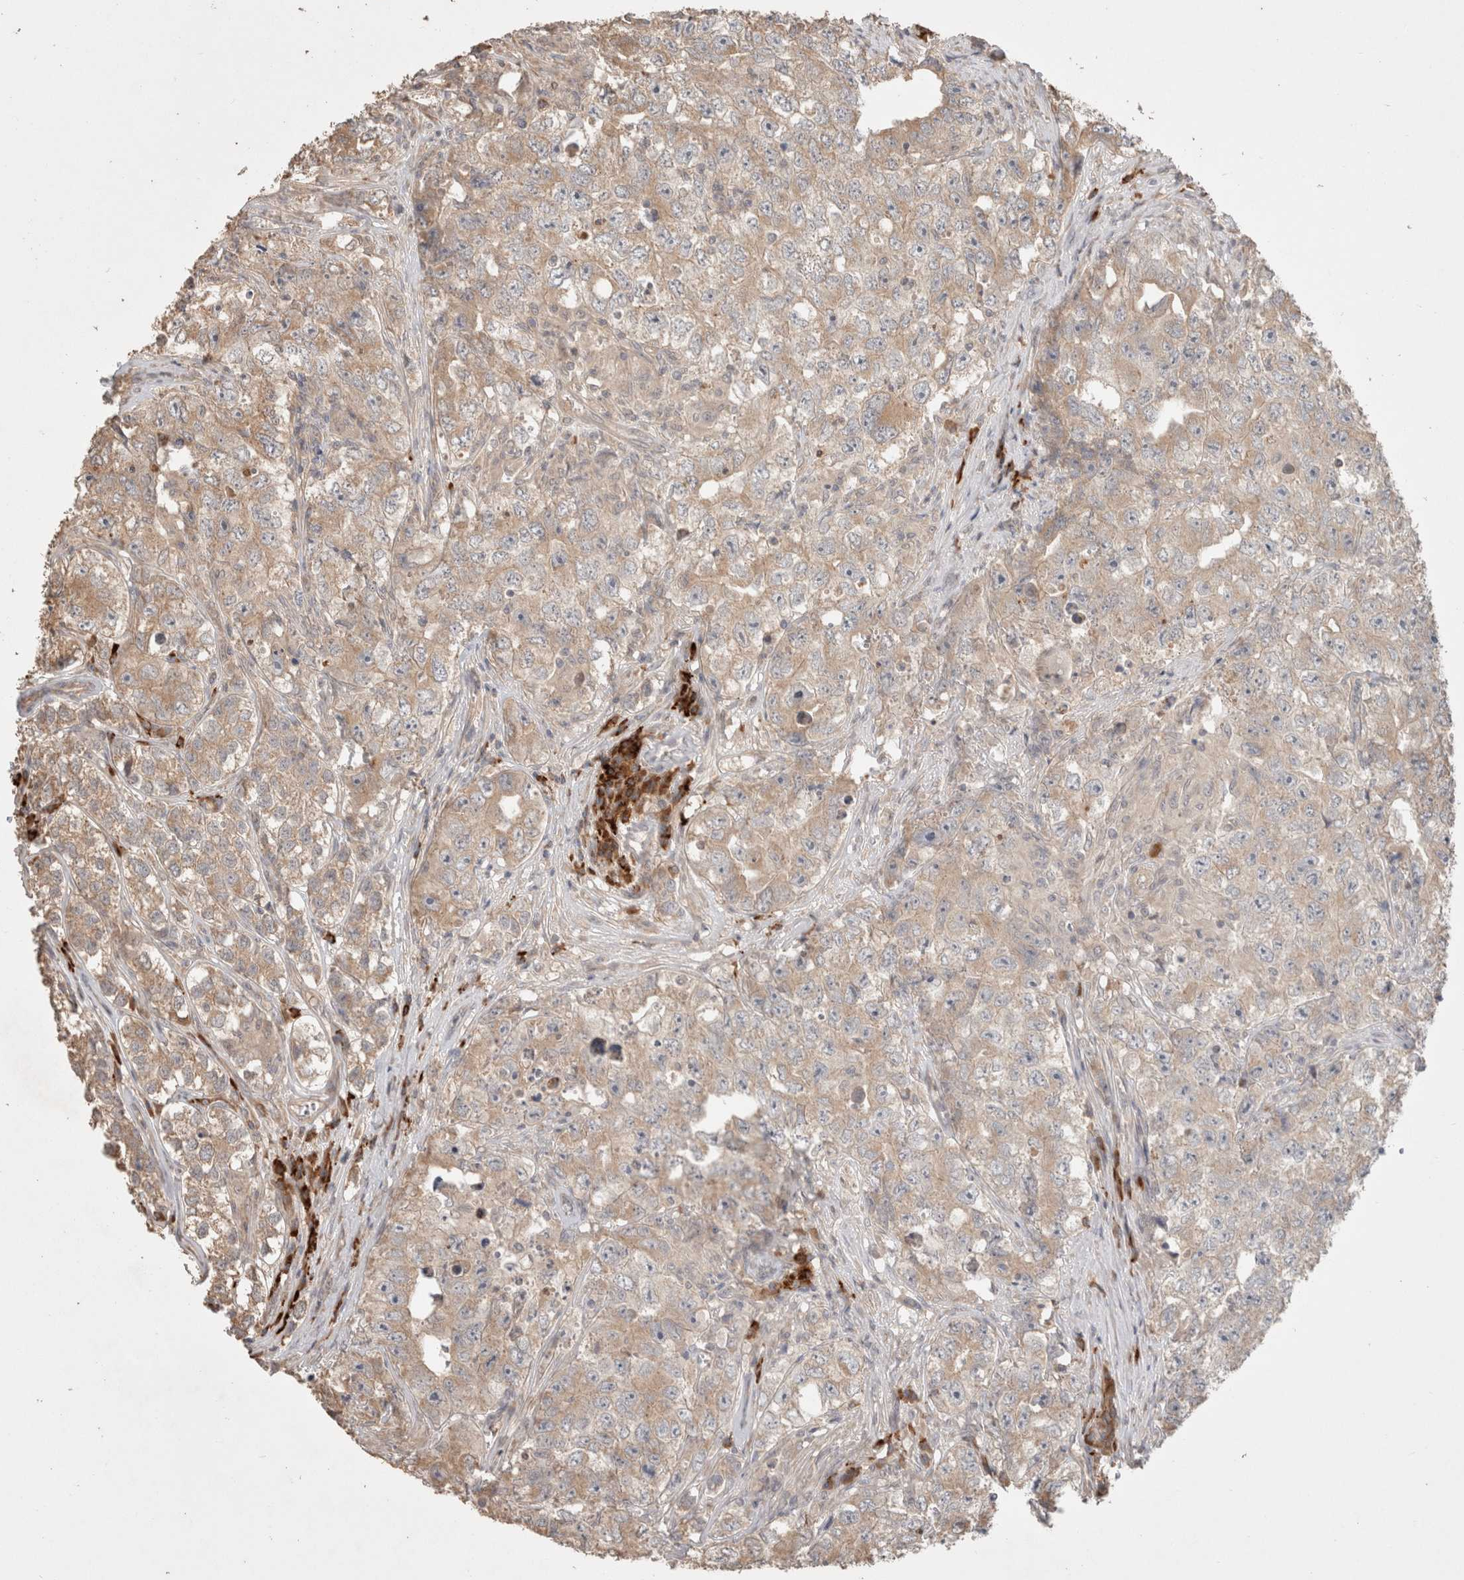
{"staining": {"intensity": "weak", "quantity": "25%-75%", "location": "cytoplasmic/membranous"}, "tissue": "testis cancer", "cell_type": "Tumor cells", "image_type": "cancer", "snomed": [{"axis": "morphology", "description": "Seminoma, NOS"}, {"axis": "morphology", "description": "Carcinoma, Embryonal, NOS"}, {"axis": "topography", "description": "Testis"}], "caption": "This histopathology image exhibits immunohistochemistry staining of testis seminoma, with low weak cytoplasmic/membranous expression in approximately 25%-75% of tumor cells.", "gene": "HROB", "patient": {"sex": "male", "age": 43}}